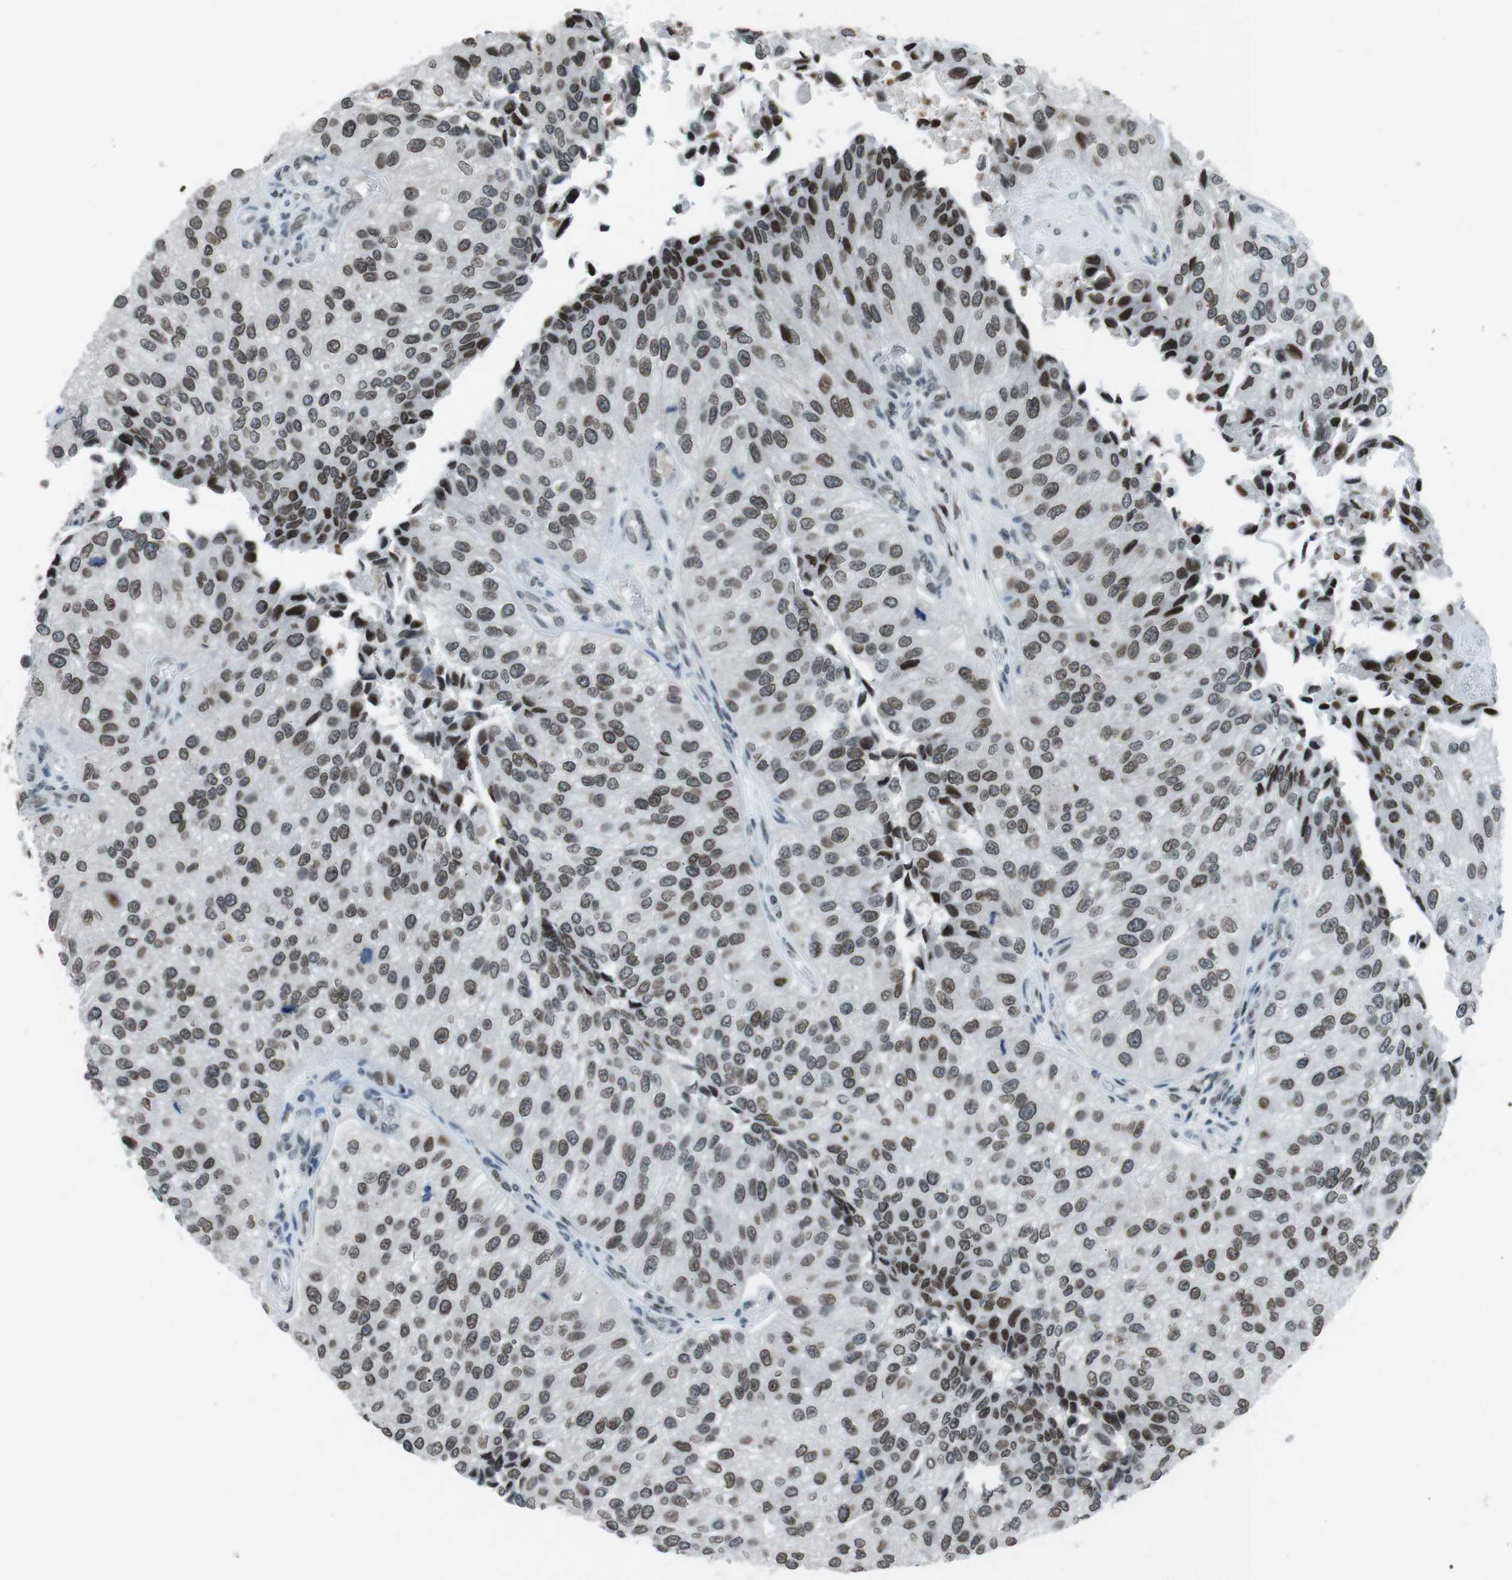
{"staining": {"intensity": "moderate", "quantity": ">75%", "location": "cytoplasmic/membranous,nuclear"}, "tissue": "urothelial cancer", "cell_type": "Tumor cells", "image_type": "cancer", "snomed": [{"axis": "morphology", "description": "Urothelial carcinoma, High grade"}, {"axis": "topography", "description": "Kidney"}, {"axis": "topography", "description": "Urinary bladder"}], "caption": "A medium amount of moderate cytoplasmic/membranous and nuclear staining is appreciated in approximately >75% of tumor cells in urothelial cancer tissue.", "gene": "MAD1L1", "patient": {"sex": "male", "age": 77}}